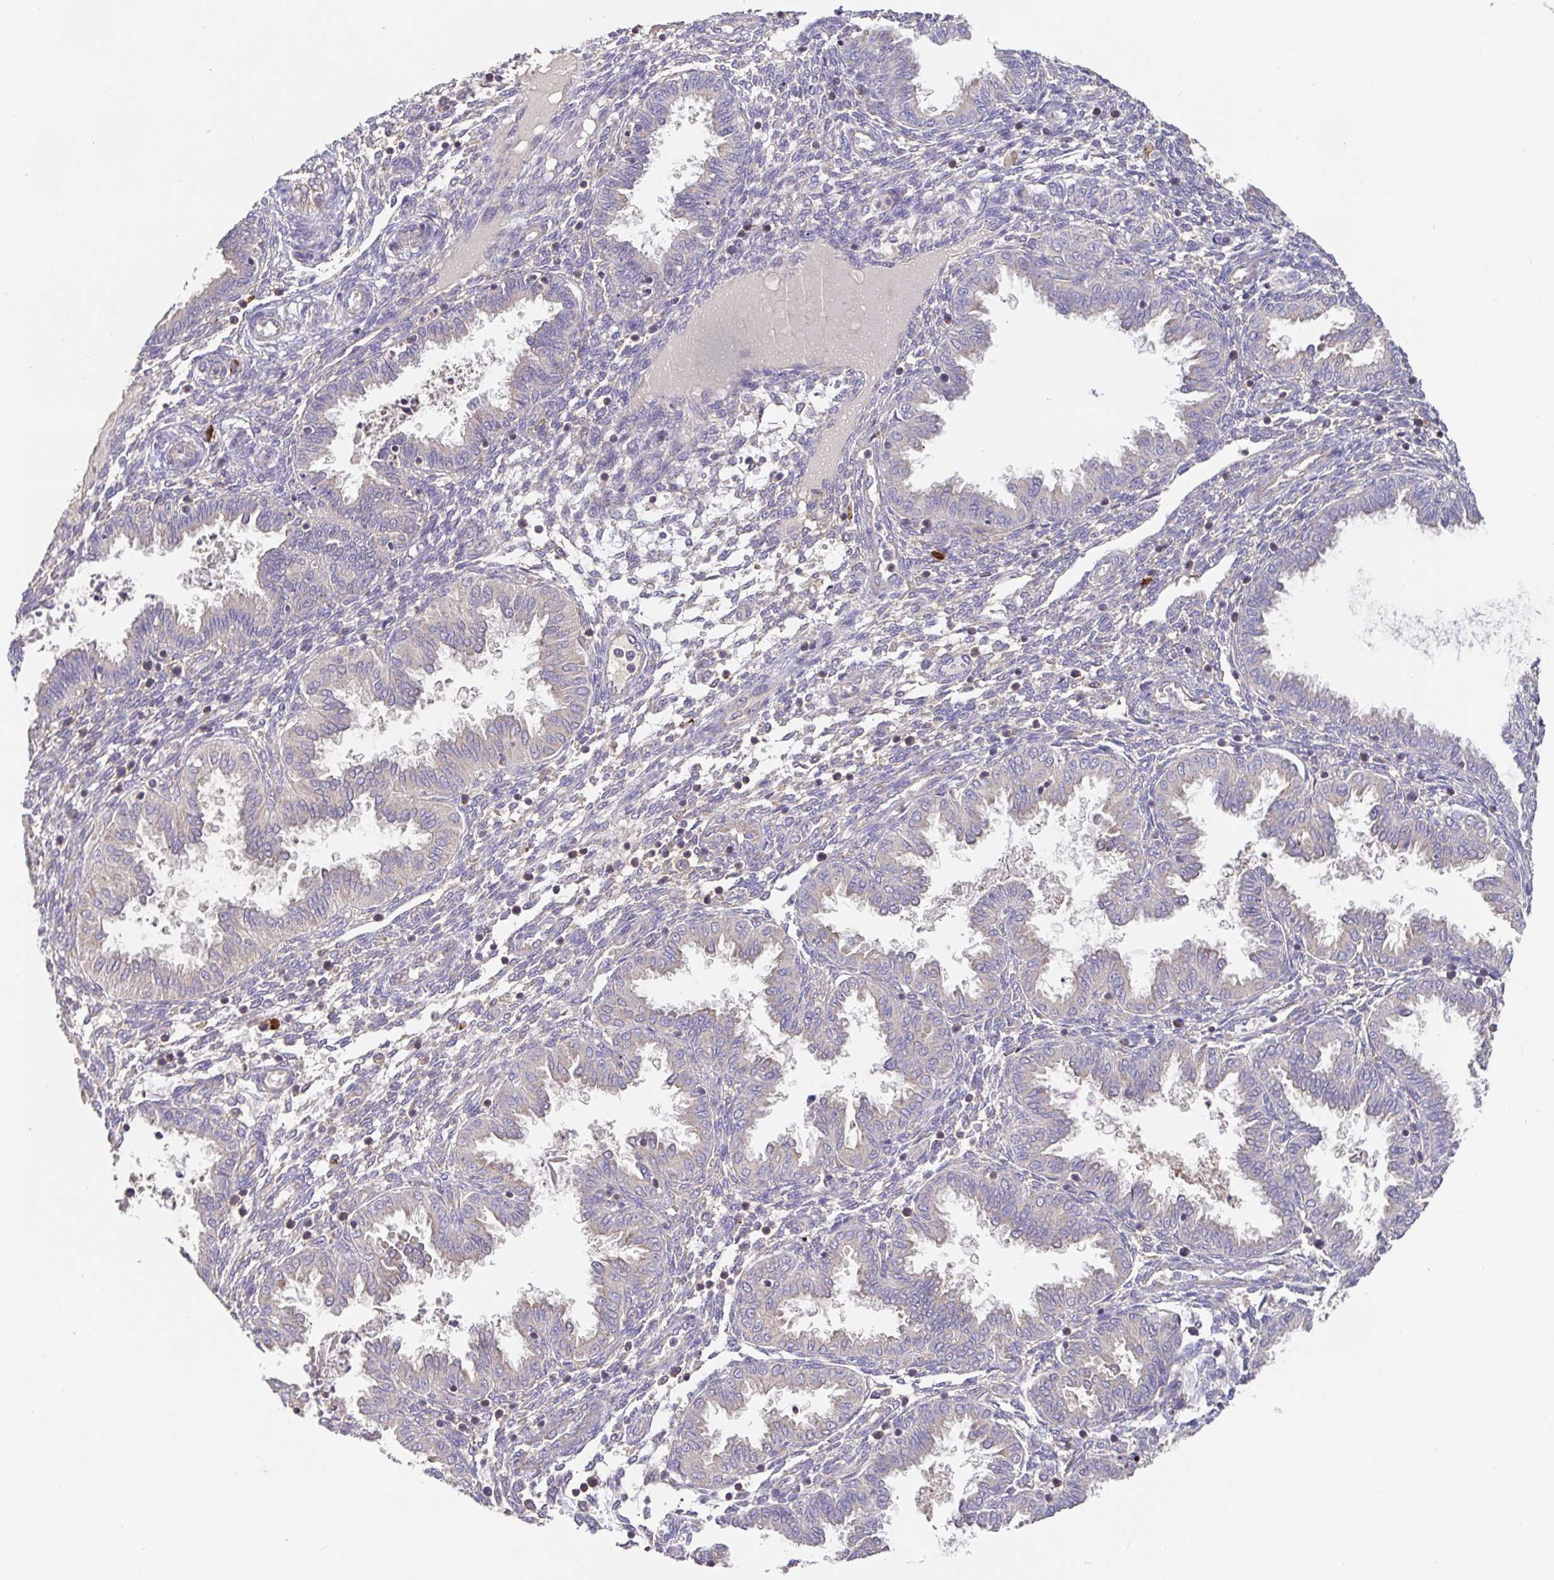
{"staining": {"intensity": "negative", "quantity": "none", "location": "none"}, "tissue": "endometrium", "cell_type": "Cells in endometrial stroma", "image_type": "normal", "snomed": [{"axis": "morphology", "description": "Normal tissue, NOS"}, {"axis": "topography", "description": "Endometrium"}], "caption": "Endometrium was stained to show a protein in brown. There is no significant staining in cells in endometrial stroma. The staining is performed using DAB brown chromogen with nuclei counter-stained in using hematoxylin.", "gene": "HAGH", "patient": {"sex": "female", "age": 33}}